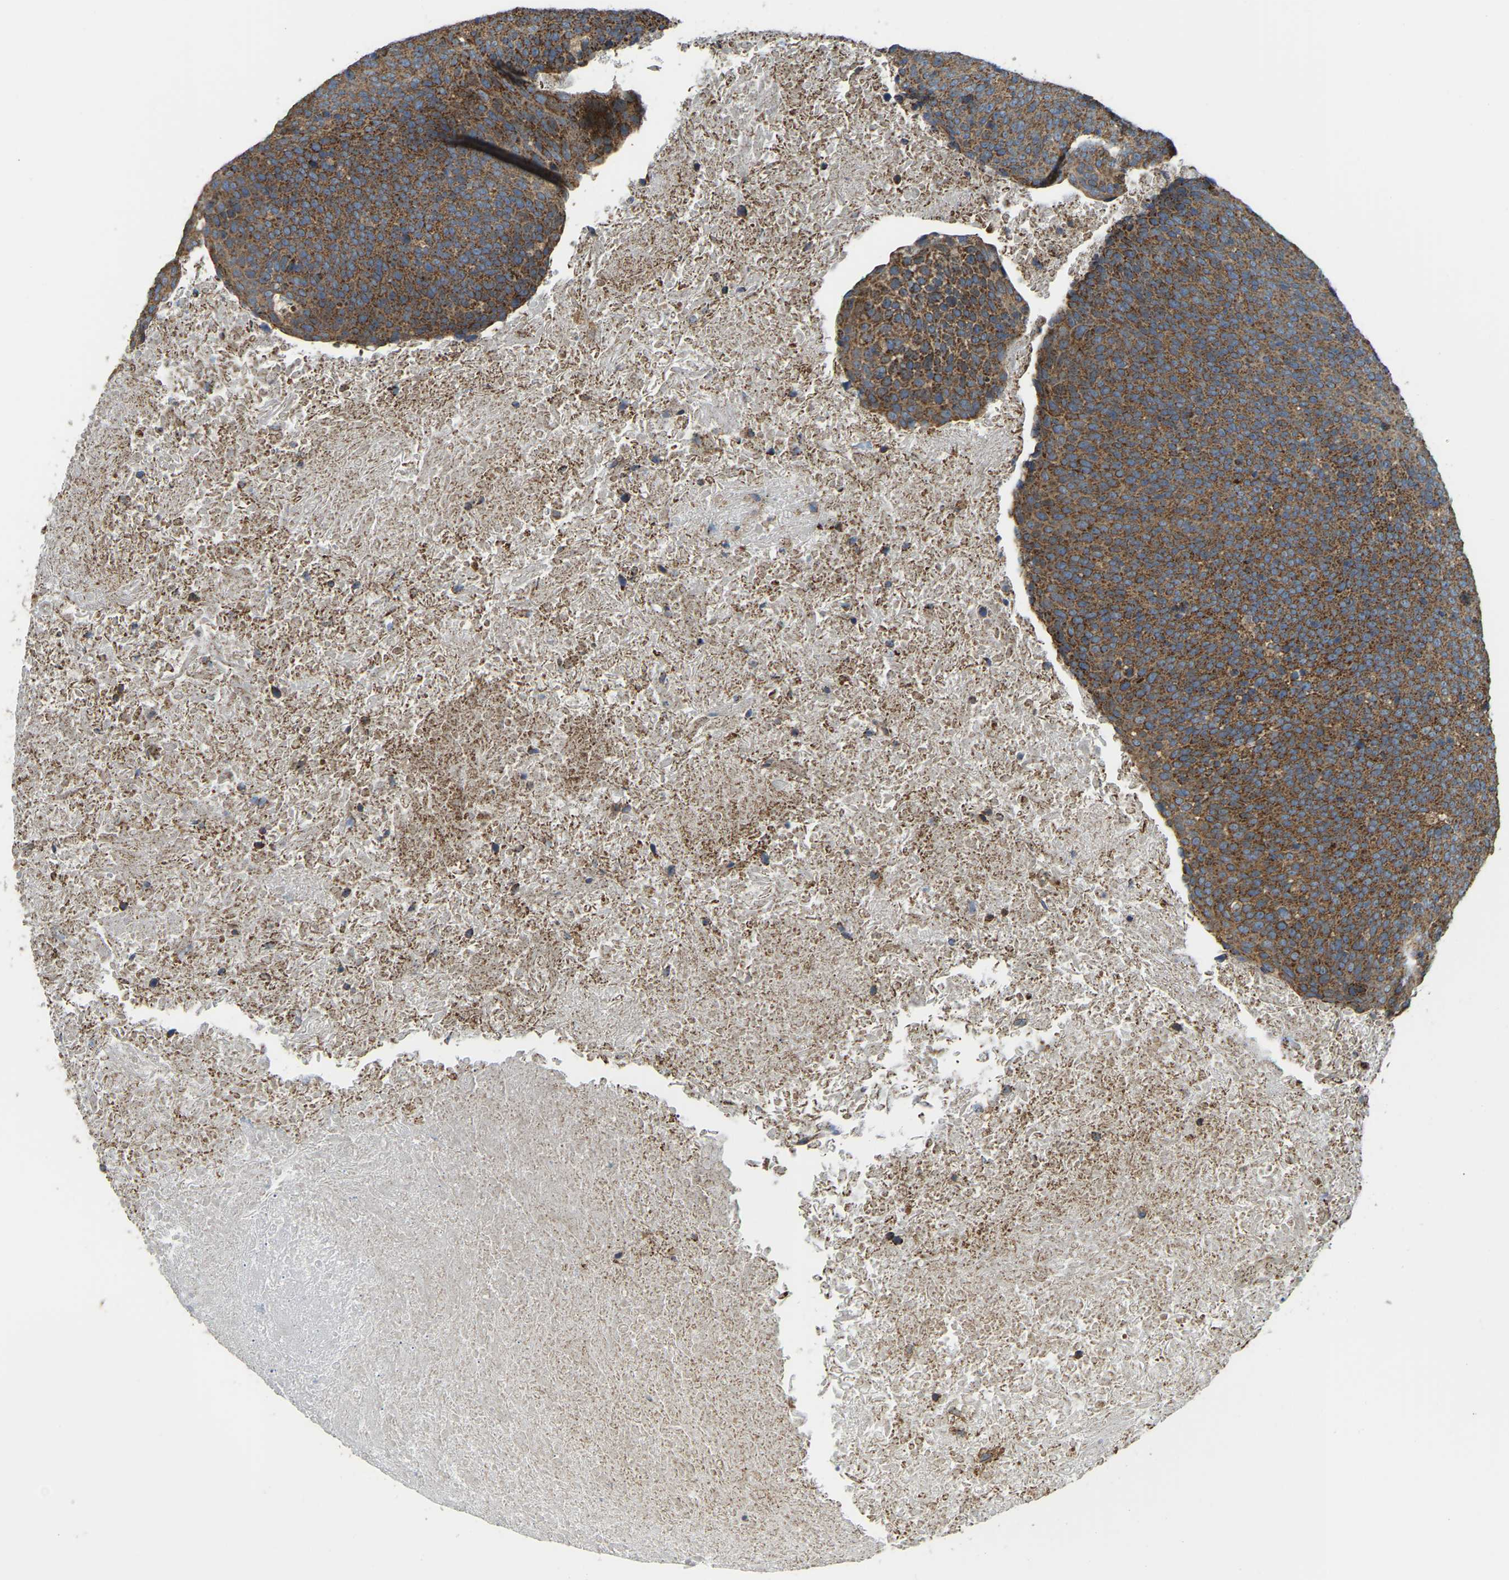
{"staining": {"intensity": "strong", "quantity": ">75%", "location": "cytoplasmic/membranous"}, "tissue": "head and neck cancer", "cell_type": "Tumor cells", "image_type": "cancer", "snomed": [{"axis": "morphology", "description": "Squamous cell carcinoma, NOS"}, {"axis": "morphology", "description": "Squamous cell carcinoma, metastatic, NOS"}, {"axis": "topography", "description": "Lymph node"}, {"axis": "topography", "description": "Head-Neck"}], "caption": "Tumor cells display high levels of strong cytoplasmic/membranous staining in about >75% of cells in human head and neck metastatic squamous cell carcinoma.", "gene": "PSMD7", "patient": {"sex": "male", "age": 62}}